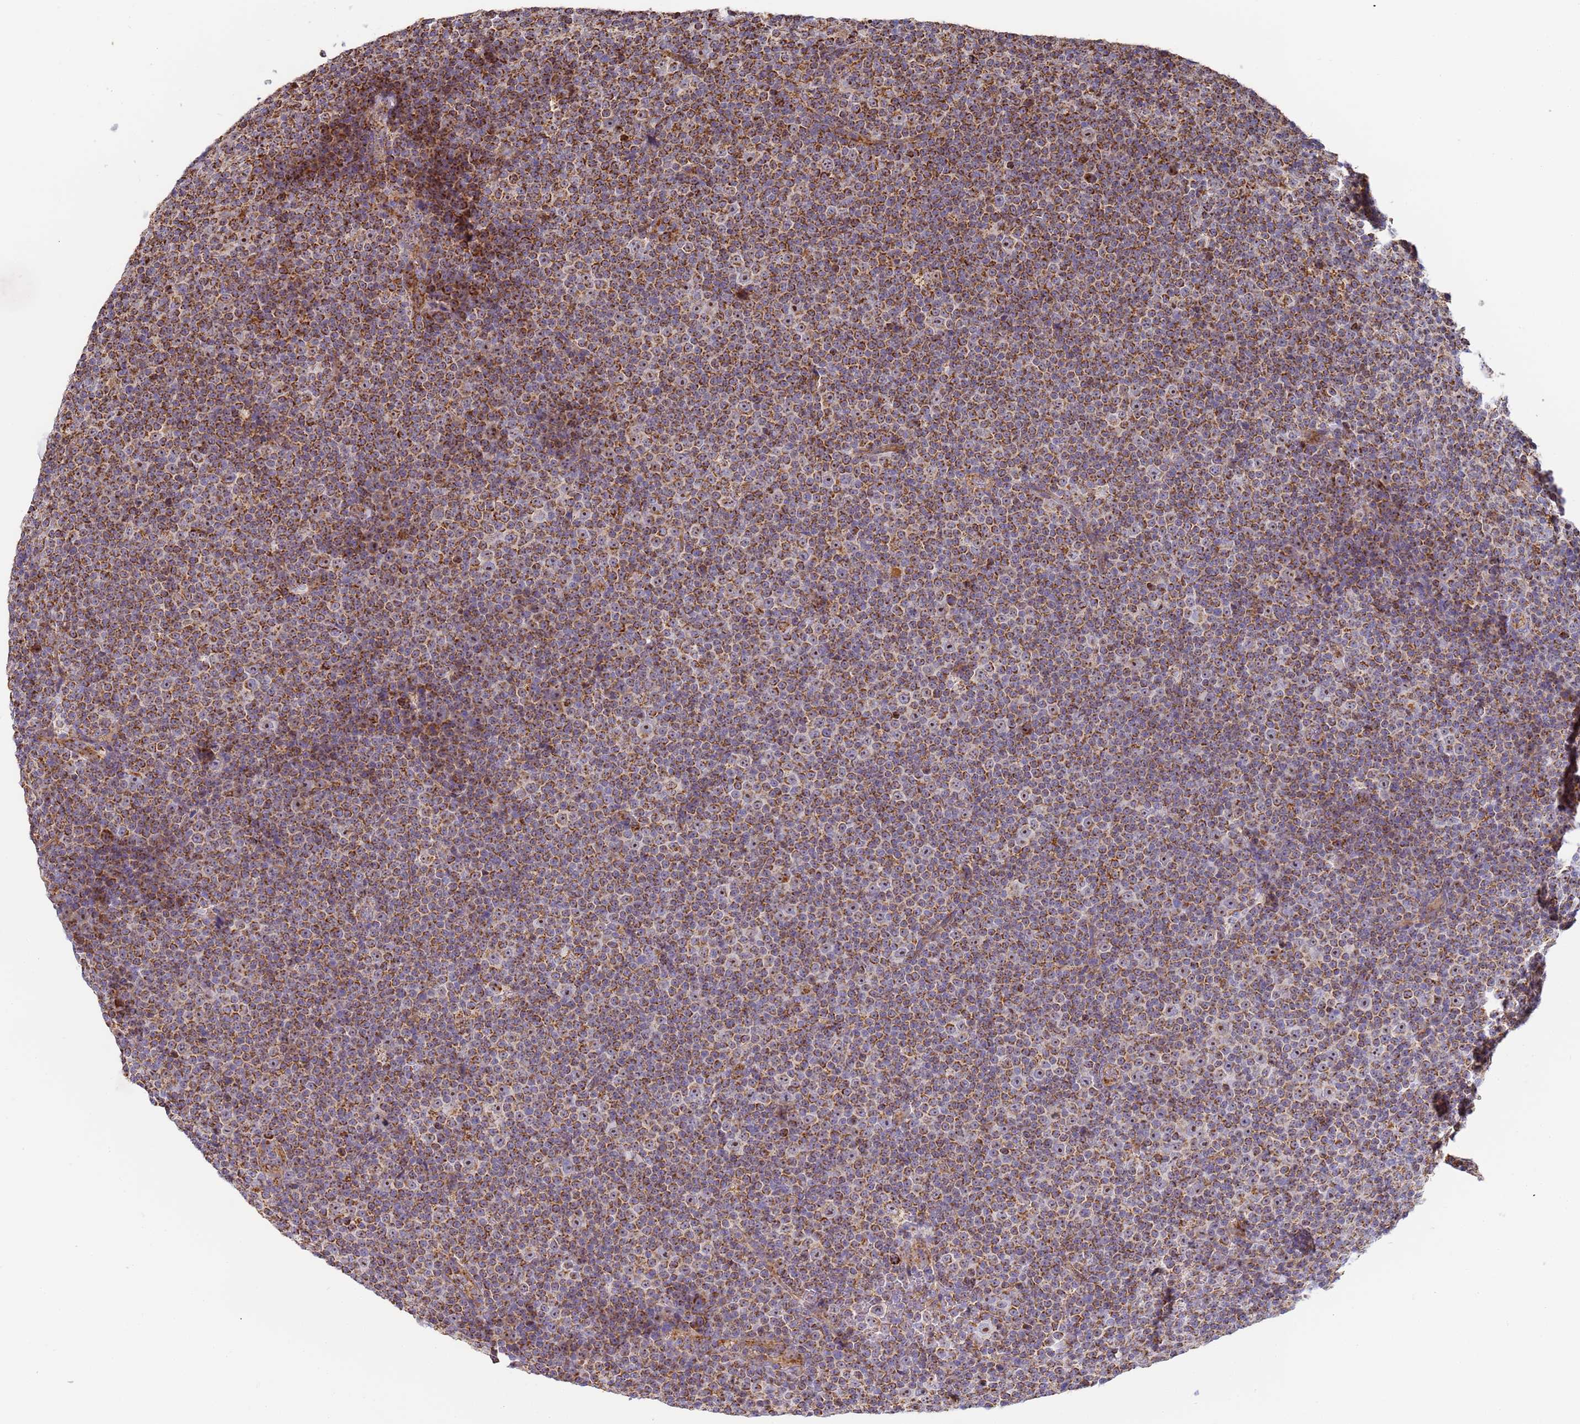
{"staining": {"intensity": "moderate", "quantity": ">75%", "location": "cytoplasmic/membranous"}, "tissue": "lymphoma", "cell_type": "Tumor cells", "image_type": "cancer", "snomed": [{"axis": "morphology", "description": "Malignant lymphoma, non-Hodgkin's type, Low grade"}, {"axis": "topography", "description": "Lymph node"}], "caption": "Protein expression analysis of human lymphoma reveals moderate cytoplasmic/membranous expression in approximately >75% of tumor cells.", "gene": "FRG2C", "patient": {"sex": "female", "age": 67}}